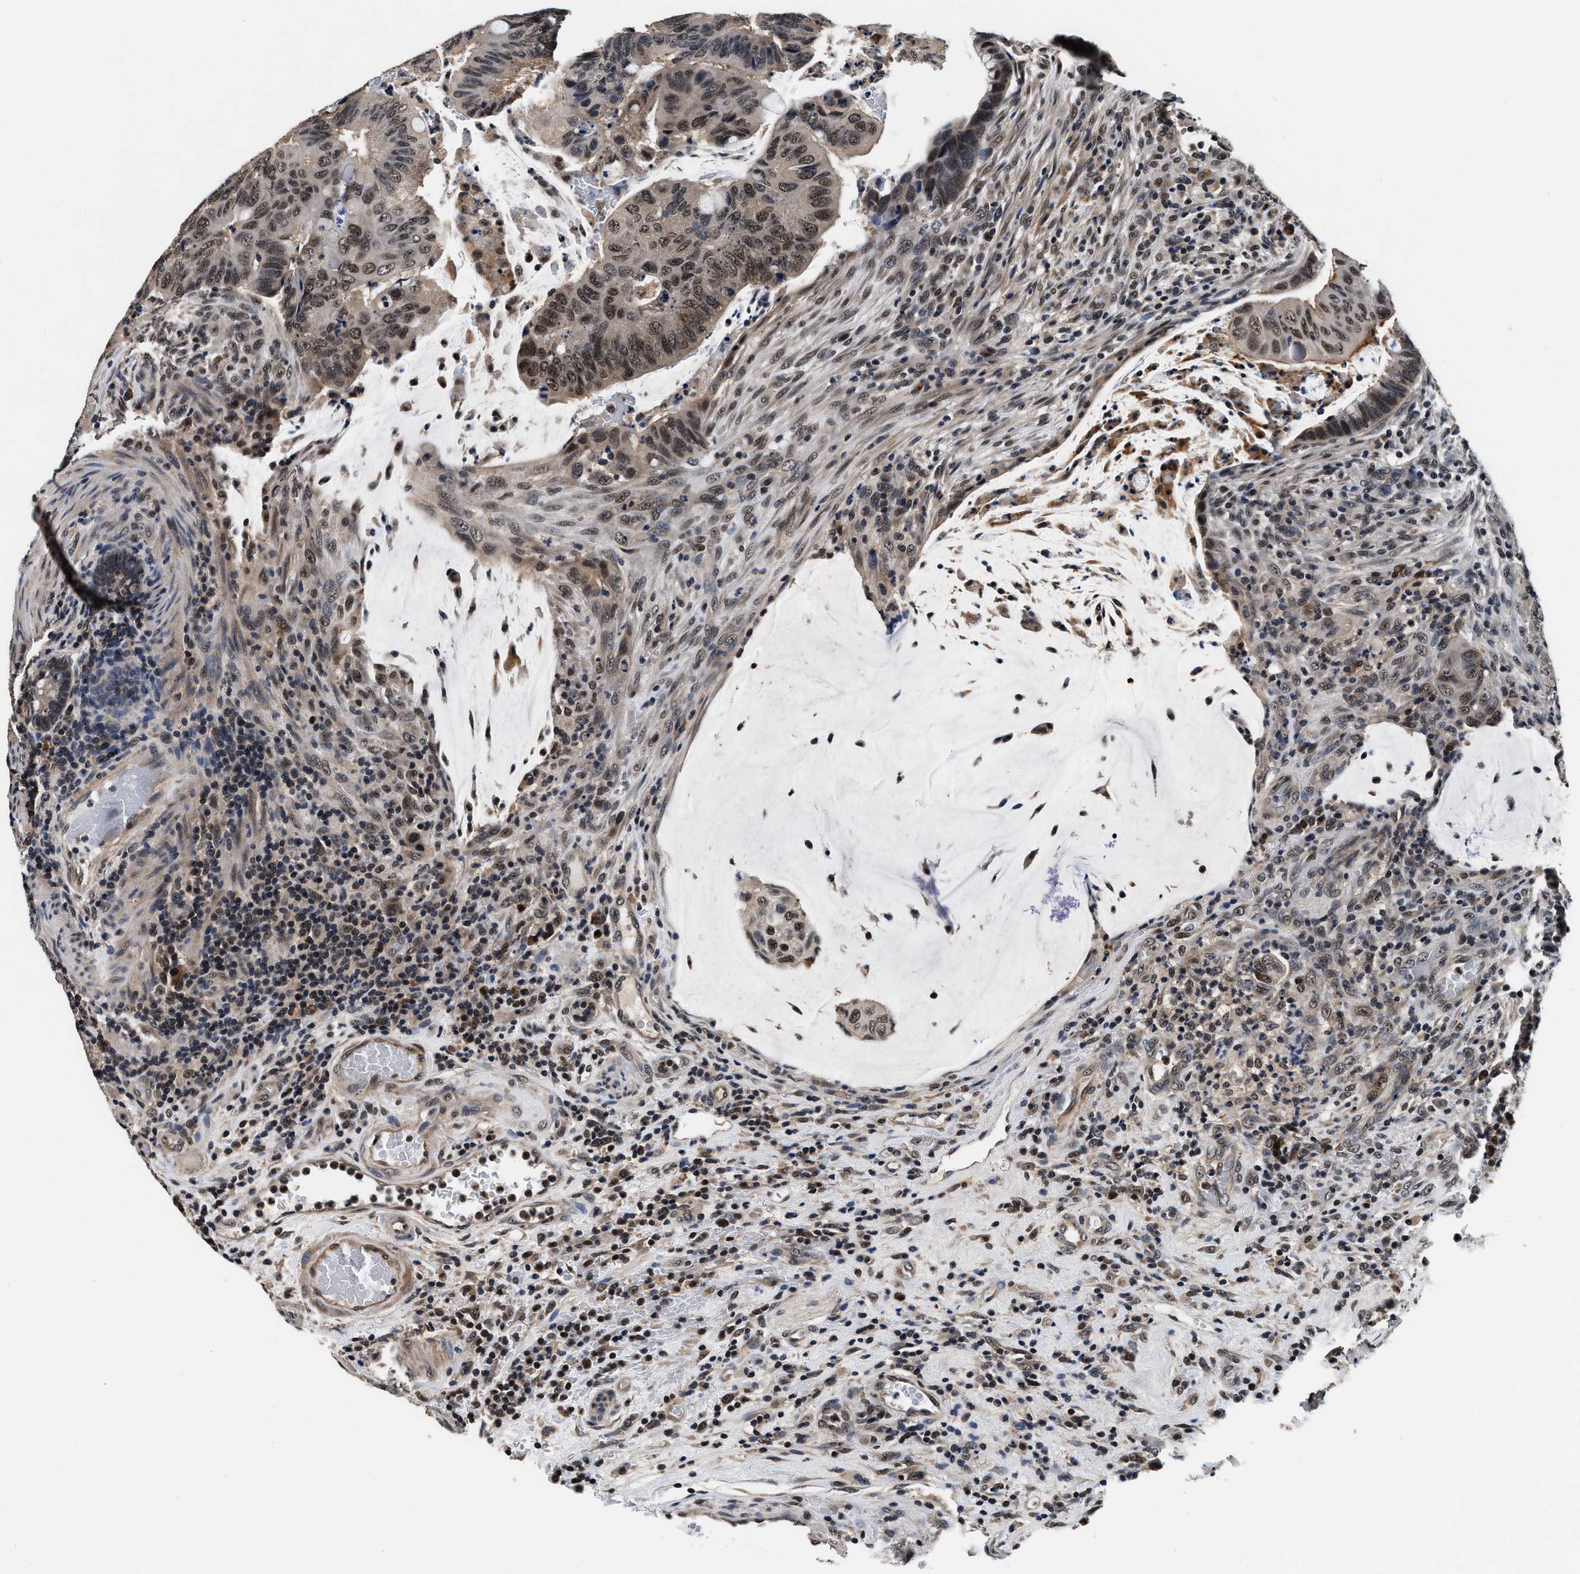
{"staining": {"intensity": "moderate", "quantity": ">75%", "location": "nuclear"}, "tissue": "colorectal cancer", "cell_type": "Tumor cells", "image_type": "cancer", "snomed": [{"axis": "morphology", "description": "Normal tissue, NOS"}, {"axis": "morphology", "description": "Adenocarcinoma, NOS"}, {"axis": "topography", "description": "Rectum"}, {"axis": "topography", "description": "Peripheral nerve tissue"}], "caption": "An image showing moderate nuclear positivity in approximately >75% of tumor cells in colorectal adenocarcinoma, as visualized by brown immunohistochemical staining.", "gene": "USP16", "patient": {"sex": "male", "age": 92}}